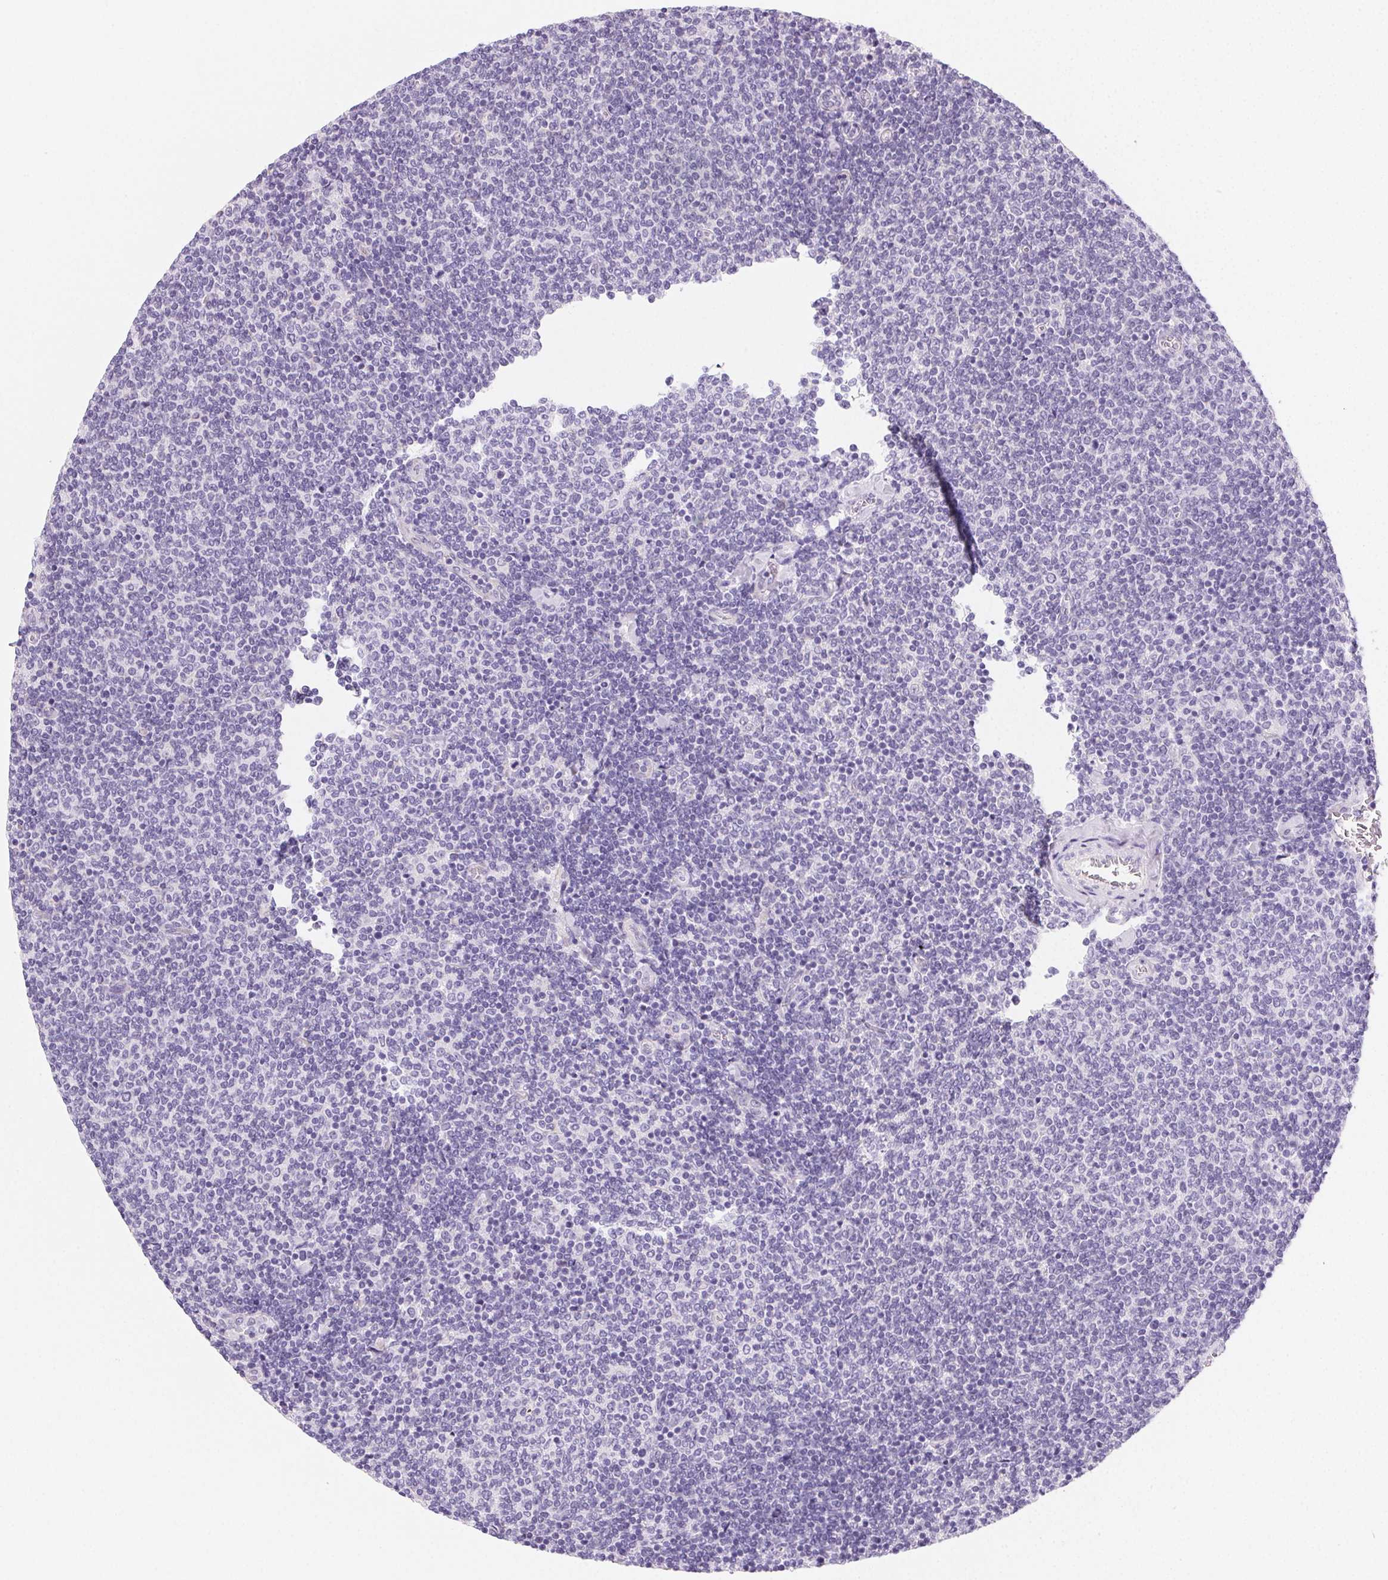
{"staining": {"intensity": "negative", "quantity": "none", "location": "none"}, "tissue": "lymphoma", "cell_type": "Tumor cells", "image_type": "cancer", "snomed": [{"axis": "morphology", "description": "Malignant lymphoma, non-Hodgkin's type, Low grade"}, {"axis": "topography", "description": "Lymph node"}], "caption": "A high-resolution image shows immunohistochemistry staining of lymphoma, which displays no significant expression in tumor cells. (DAB (3,3'-diaminobenzidine) immunohistochemistry (IHC), high magnification).", "gene": "PRSS3", "patient": {"sex": "male", "age": 52}}